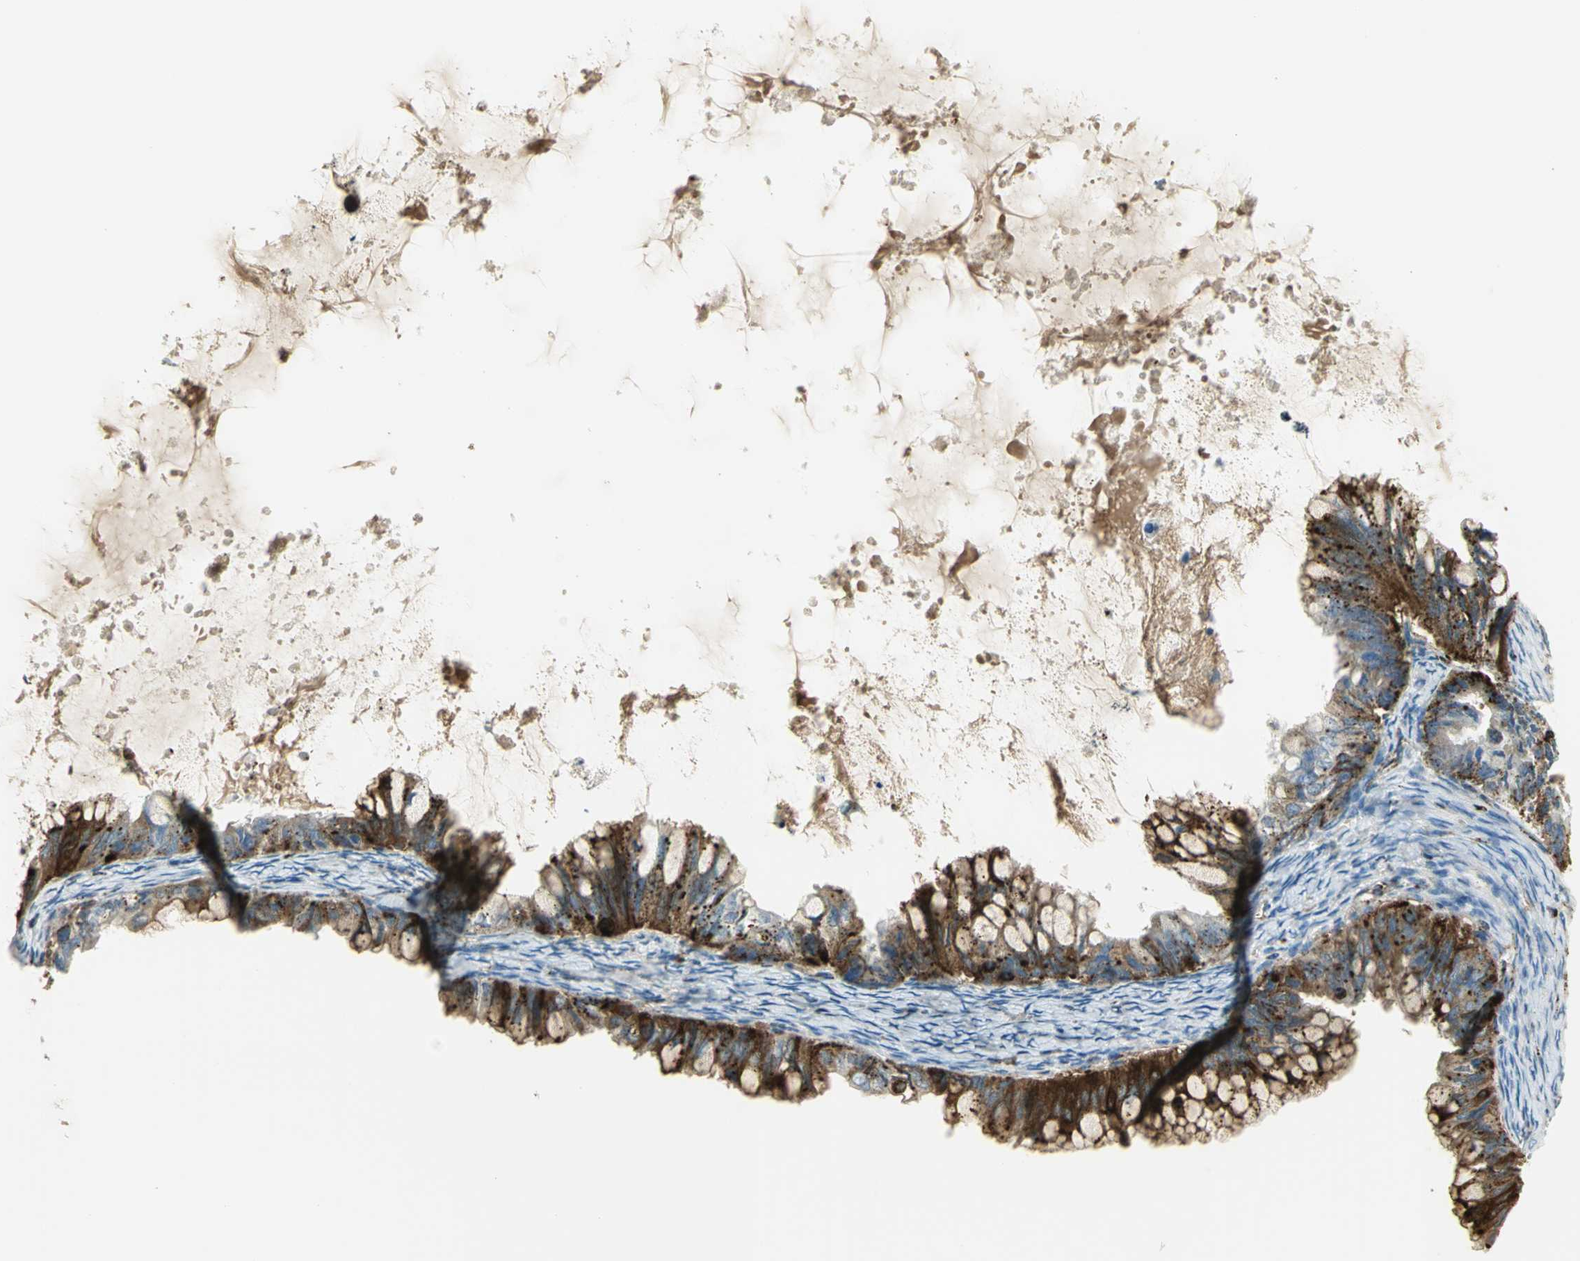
{"staining": {"intensity": "strong", "quantity": ">75%", "location": "cytoplasmic/membranous"}, "tissue": "ovarian cancer", "cell_type": "Tumor cells", "image_type": "cancer", "snomed": [{"axis": "morphology", "description": "Cystadenocarcinoma, mucinous, NOS"}, {"axis": "topography", "description": "Ovary"}], "caption": "Immunohistochemistry (IHC) staining of ovarian cancer, which displays high levels of strong cytoplasmic/membranous positivity in approximately >75% of tumor cells indicating strong cytoplasmic/membranous protein staining. The staining was performed using DAB (3,3'-diaminobenzidine) (brown) for protein detection and nuclei were counterstained in hematoxylin (blue).", "gene": "ARSA", "patient": {"sex": "female", "age": 80}}